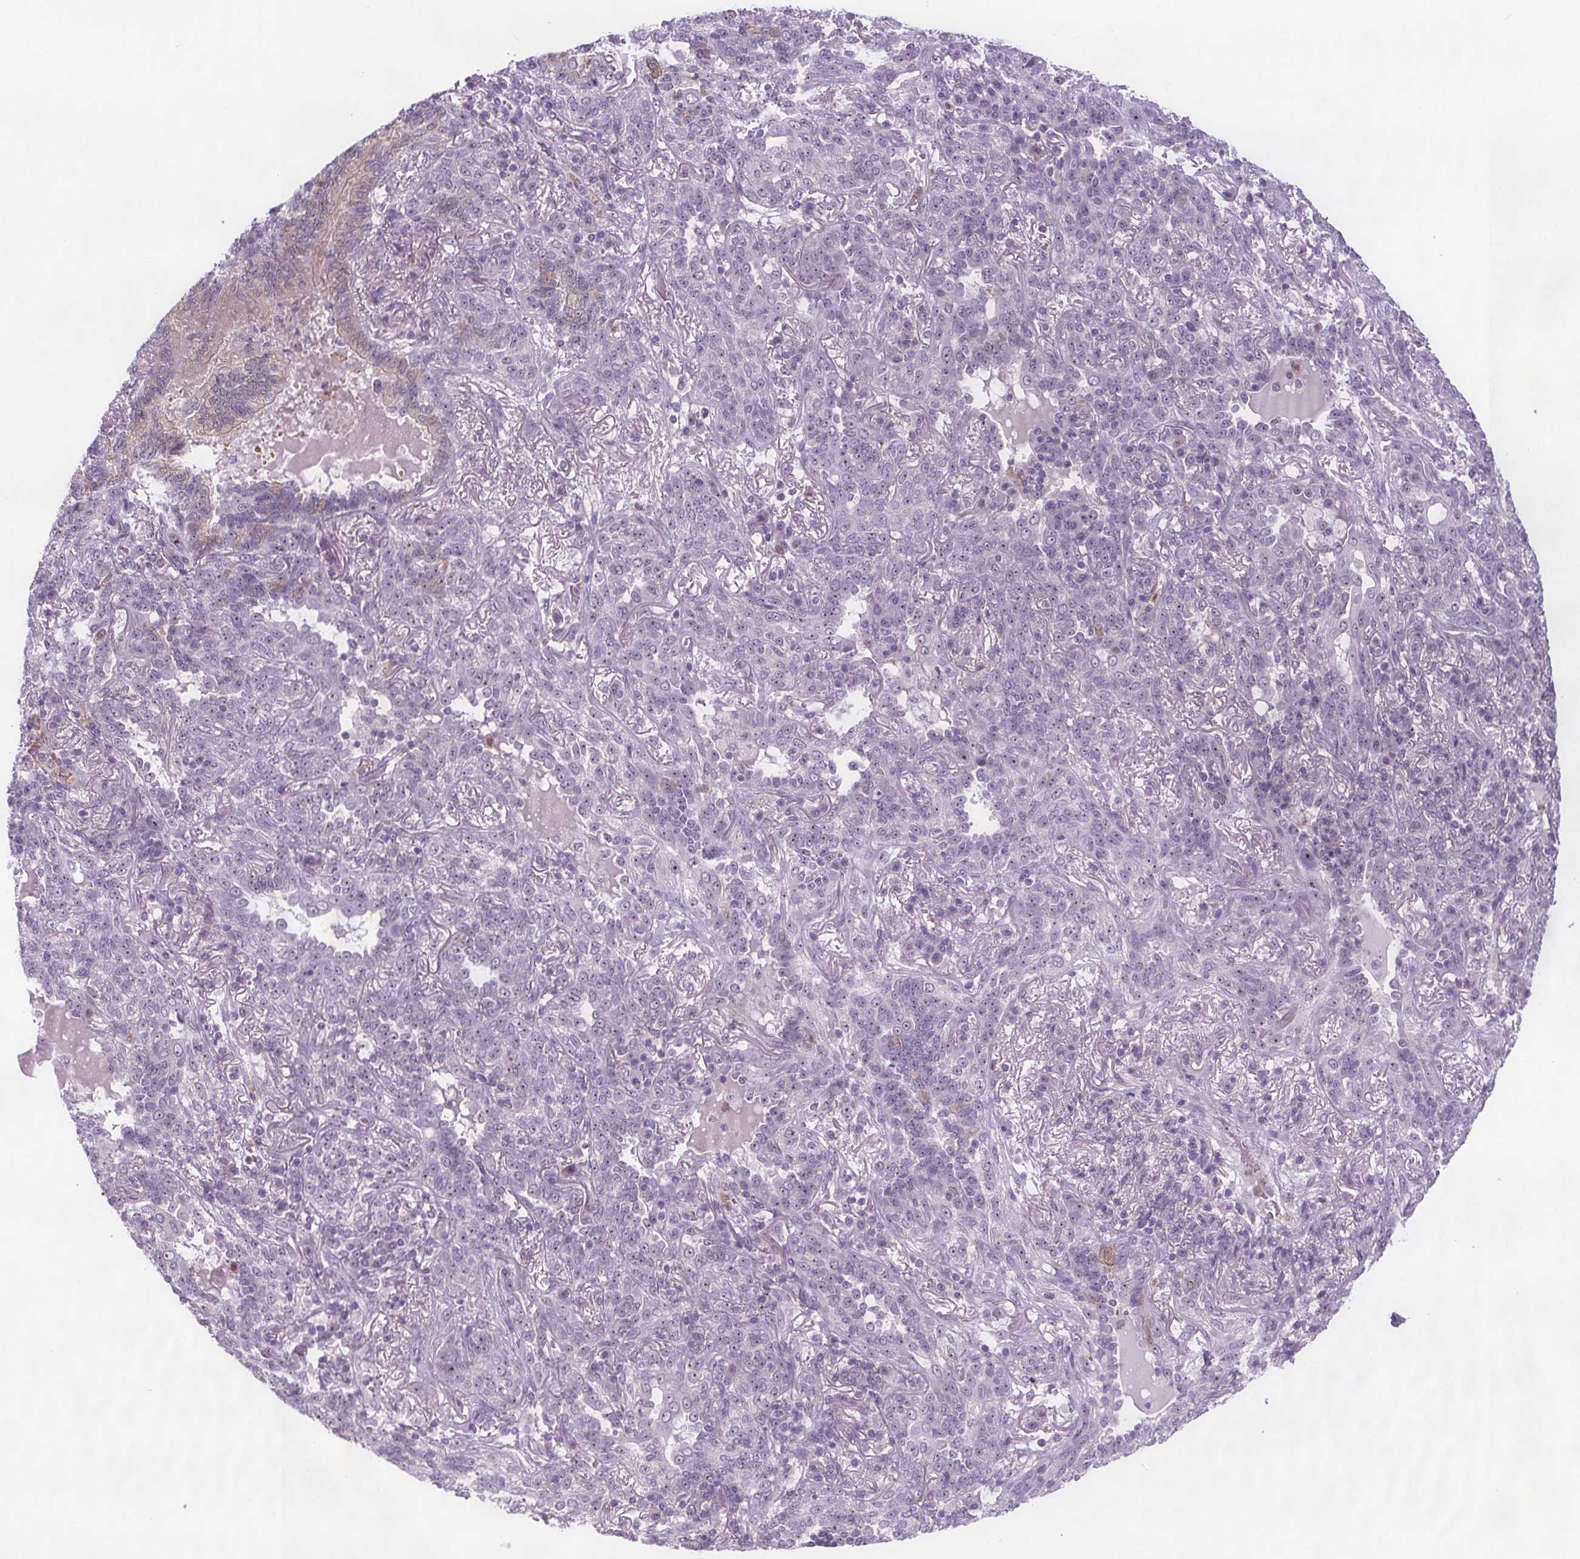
{"staining": {"intensity": "weak", "quantity": "<25%", "location": "nuclear"}, "tissue": "lung cancer", "cell_type": "Tumor cells", "image_type": "cancer", "snomed": [{"axis": "morphology", "description": "Squamous cell carcinoma, NOS"}, {"axis": "topography", "description": "Lung"}], "caption": "Tumor cells show no significant protein expression in lung cancer.", "gene": "NOLC1", "patient": {"sex": "female", "age": 70}}